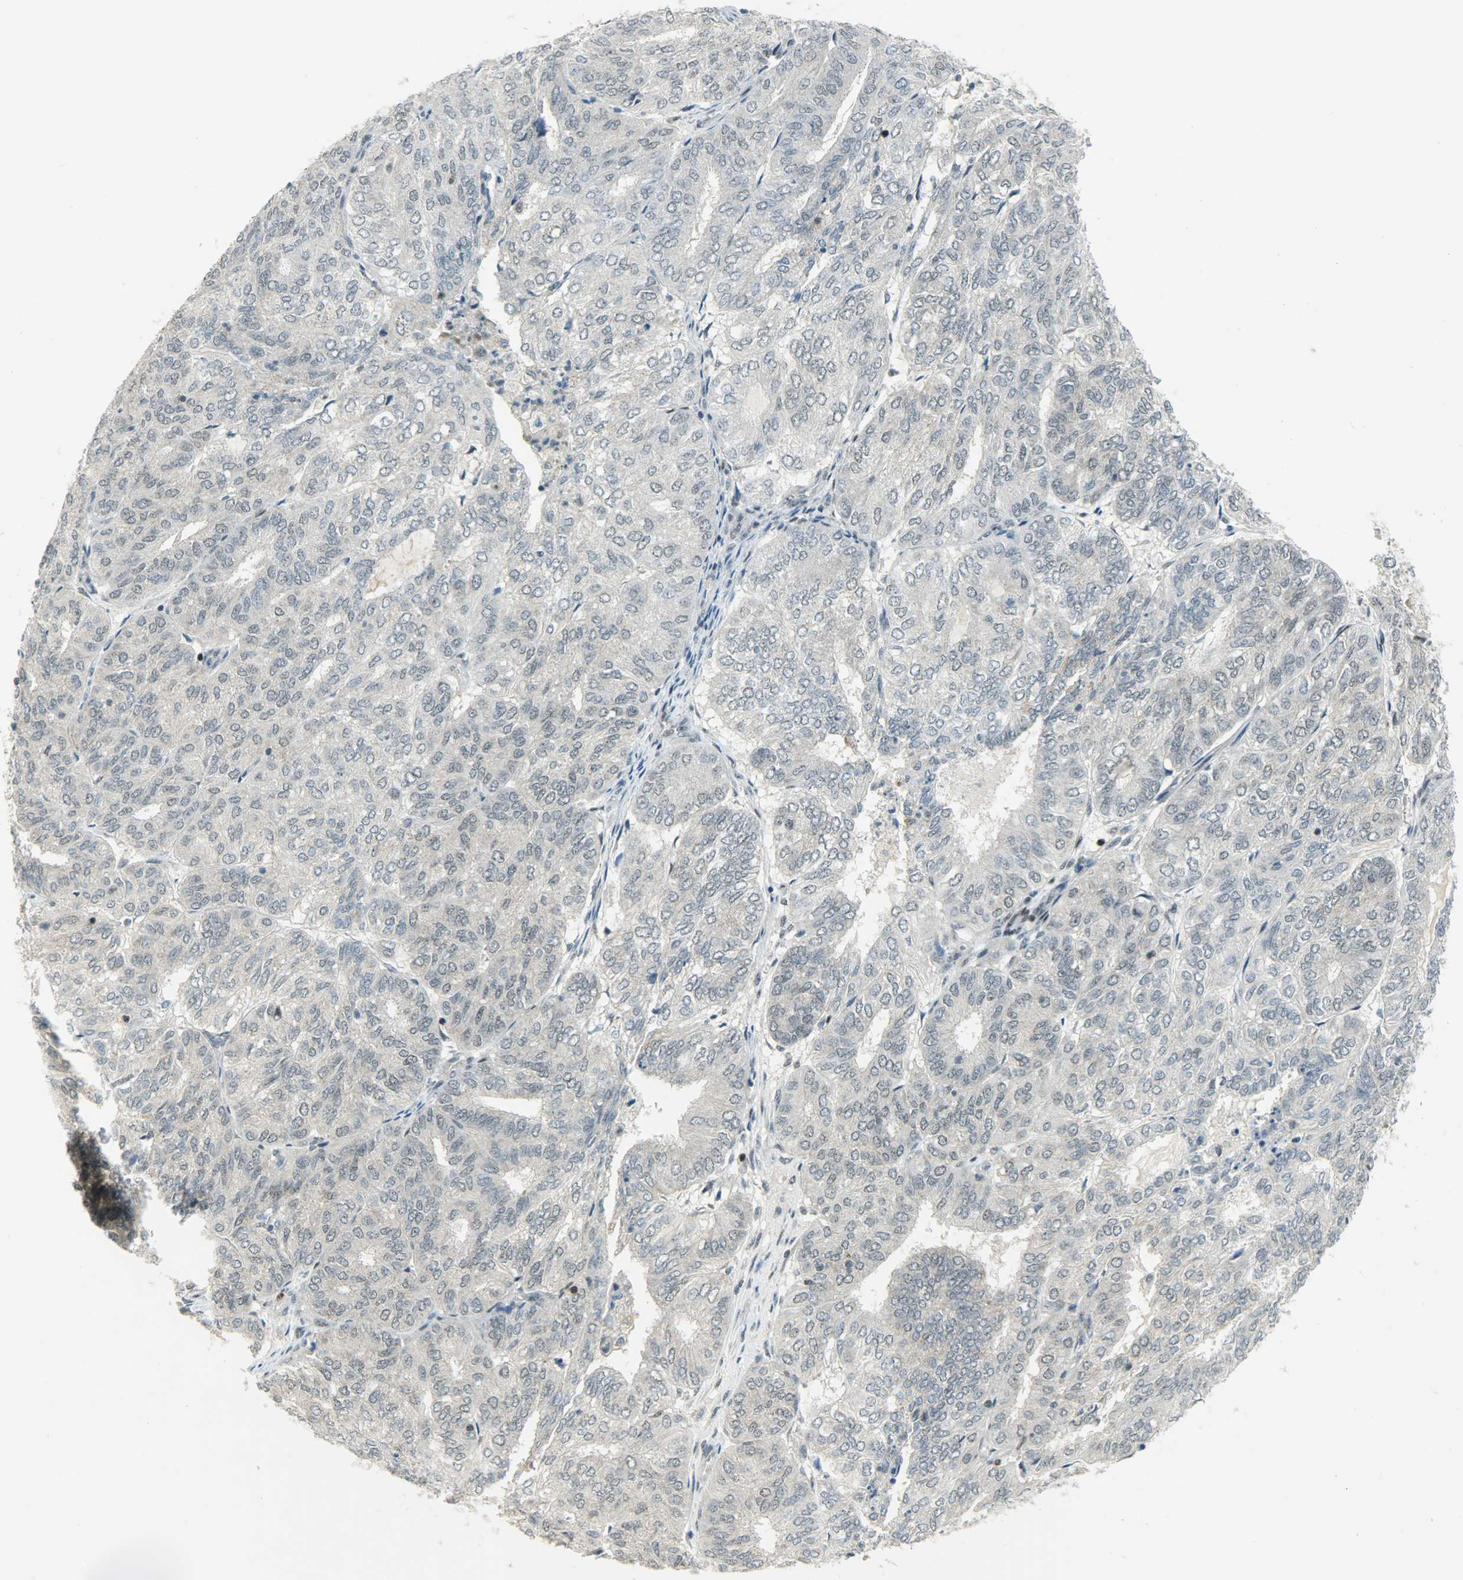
{"staining": {"intensity": "negative", "quantity": "none", "location": "none"}, "tissue": "endometrial cancer", "cell_type": "Tumor cells", "image_type": "cancer", "snomed": [{"axis": "morphology", "description": "Adenocarcinoma, NOS"}, {"axis": "topography", "description": "Uterus"}], "caption": "The IHC image has no significant positivity in tumor cells of endometrial cancer tissue.", "gene": "IL15", "patient": {"sex": "female", "age": 60}}